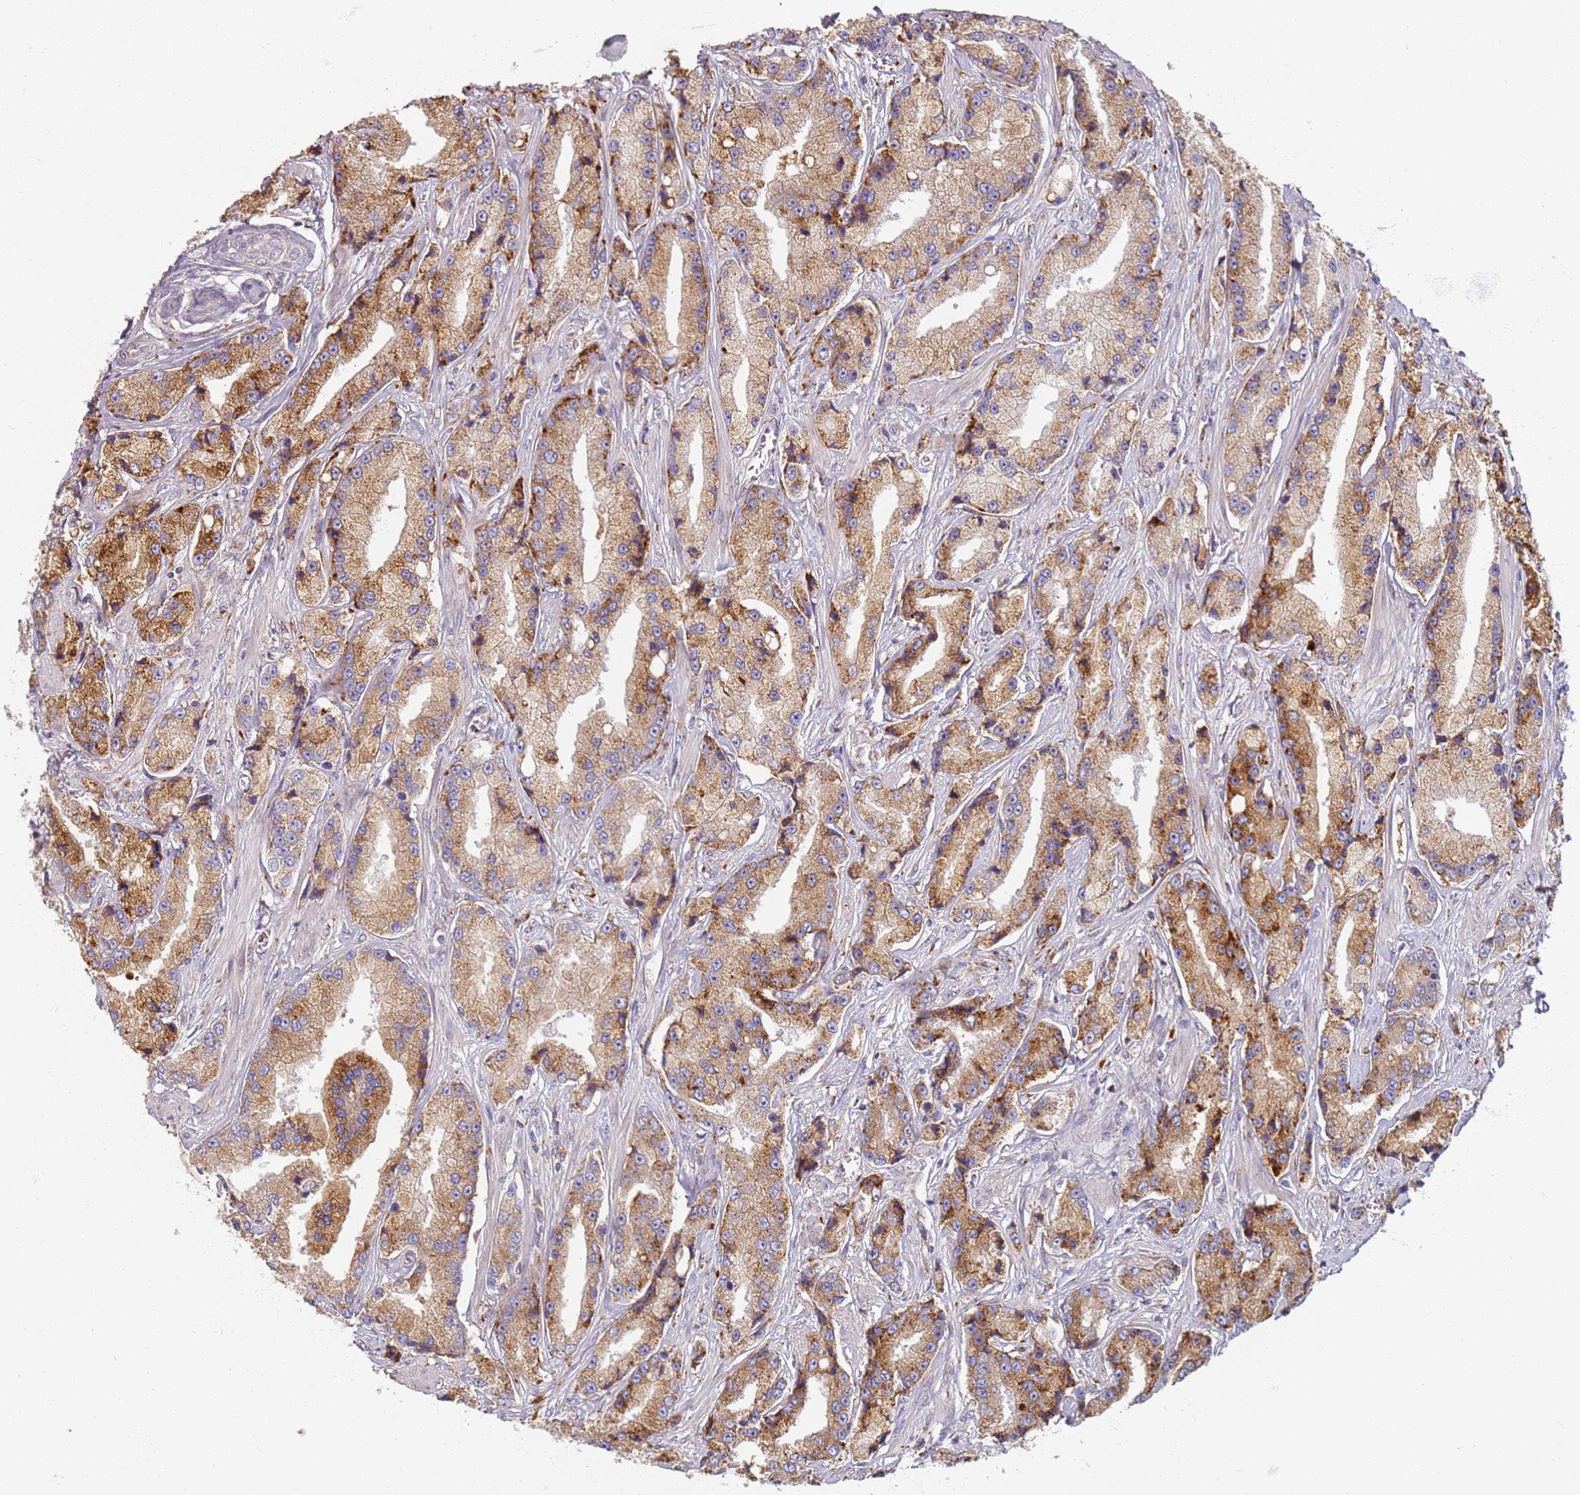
{"staining": {"intensity": "moderate", "quantity": ">75%", "location": "cytoplasmic/membranous"}, "tissue": "prostate cancer", "cell_type": "Tumor cells", "image_type": "cancer", "snomed": [{"axis": "morphology", "description": "Adenocarcinoma, High grade"}, {"axis": "topography", "description": "Prostate"}], "caption": "Prostate cancer (adenocarcinoma (high-grade)) stained with DAB (3,3'-diaminobenzidine) immunohistochemistry (IHC) shows medium levels of moderate cytoplasmic/membranous expression in approximately >75% of tumor cells.", "gene": "PROKR2", "patient": {"sex": "male", "age": 74}}